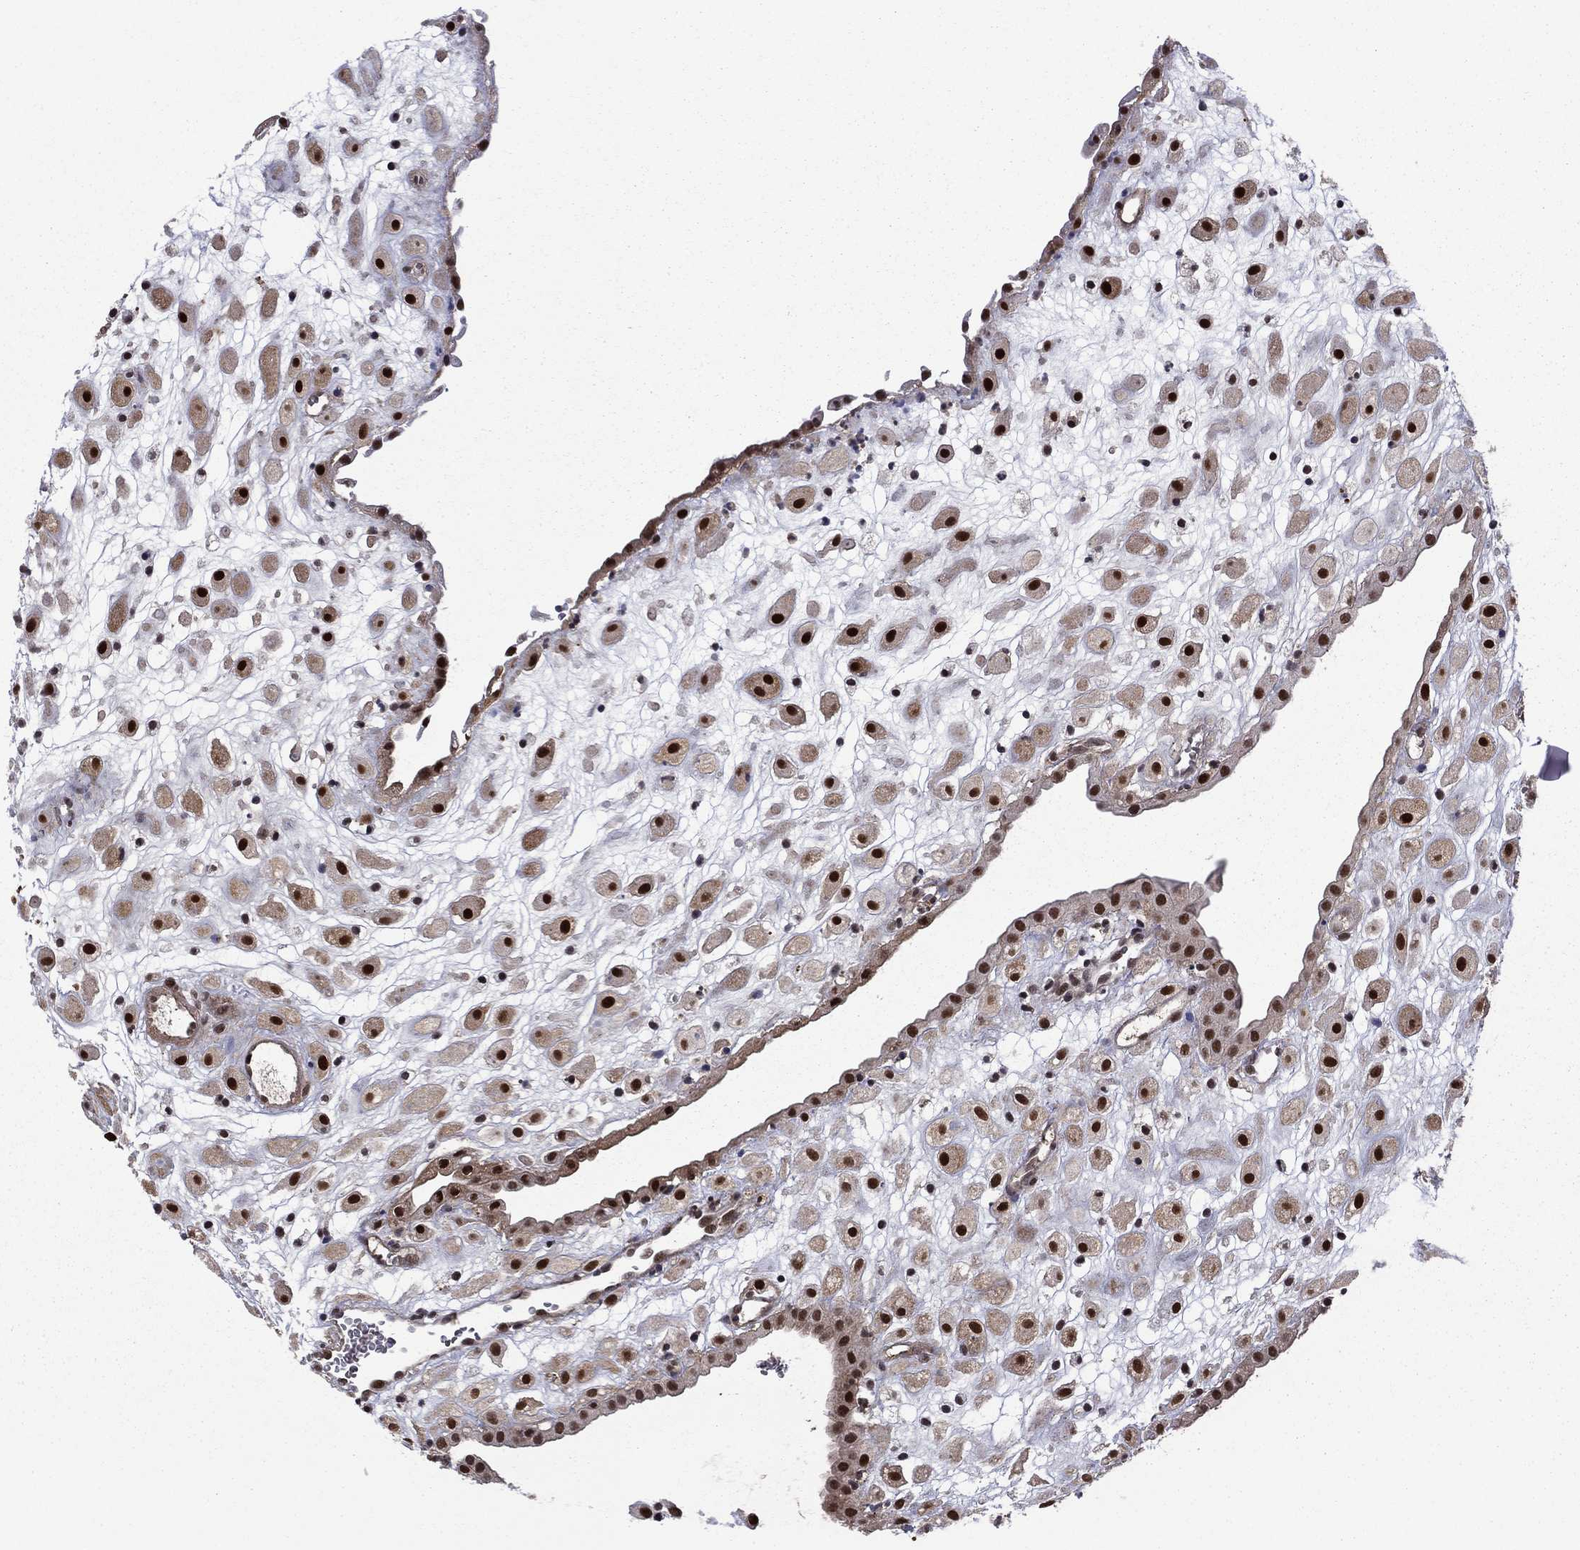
{"staining": {"intensity": "strong", "quantity": "25%-75%", "location": "nuclear"}, "tissue": "placenta", "cell_type": "Decidual cells", "image_type": "normal", "snomed": [{"axis": "morphology", "description": "Normal tissue, NOS"}, {"axis": "topography", "description": "Placenta"}], "caption": "Immunohistochemical staining of benign placenta displays strong nuclear protein staining in about 25%-75% of decidual cells.", "gene": "PSMD2", "patient": {"sex": "female", "age": 24}}